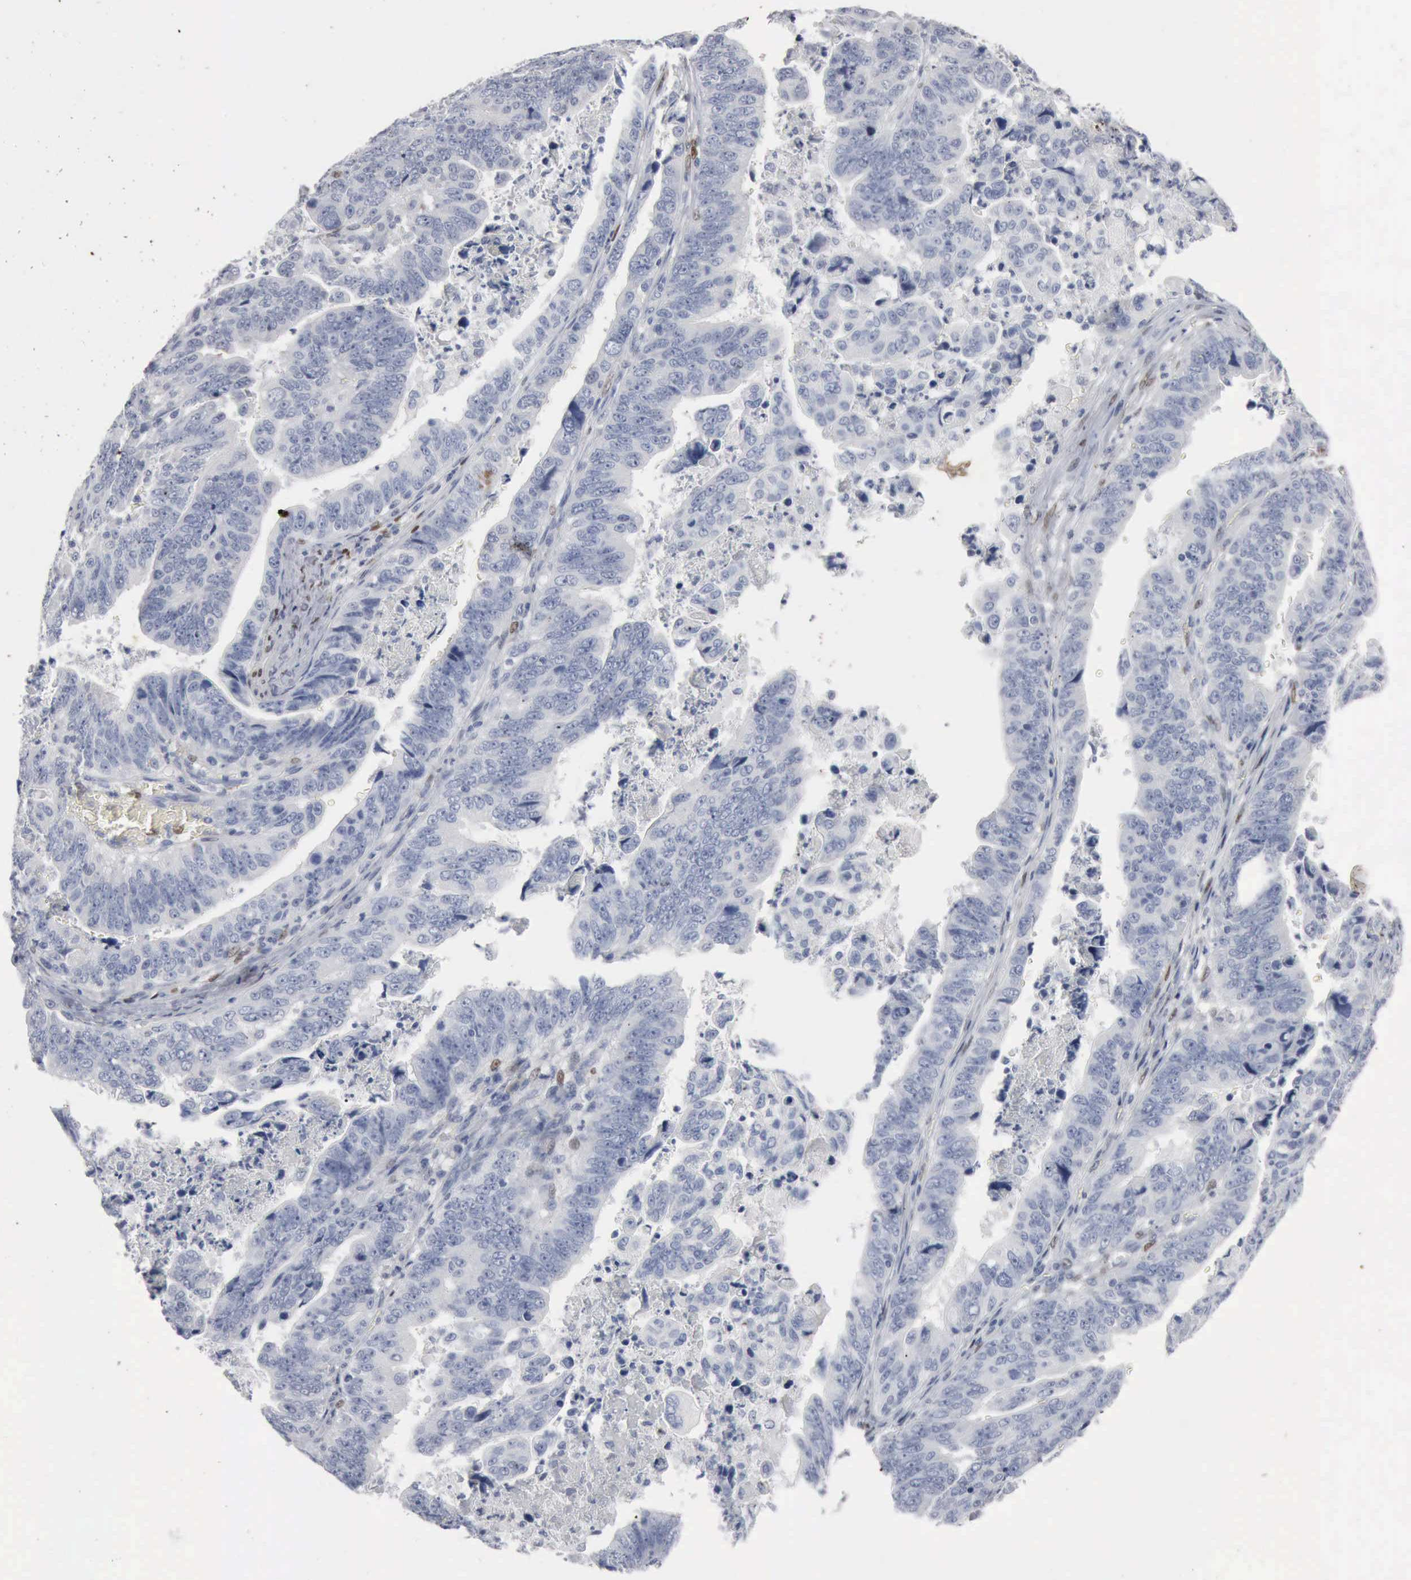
{"staining": {"intensity": "negative", "quantity": "none", "location": "none"}, "tissue": "stomach cancer", "cell_type": "Tumor cells", "image_type": "cancer", "snomed": [{"axis": "morphology", "description": "Adenocarcinoma, NOS"}, {"axis": "topography", "description": "Stomach, upper"}], "caption": "DAB (3,3'-diaminobenzidine) immunohistochemical staining of human stomach cancer (adenocarcinoma) reveals no significant expression in tumor cells.", "gene": "FGF2", "patient": {"sex": "female", "age": 50}}